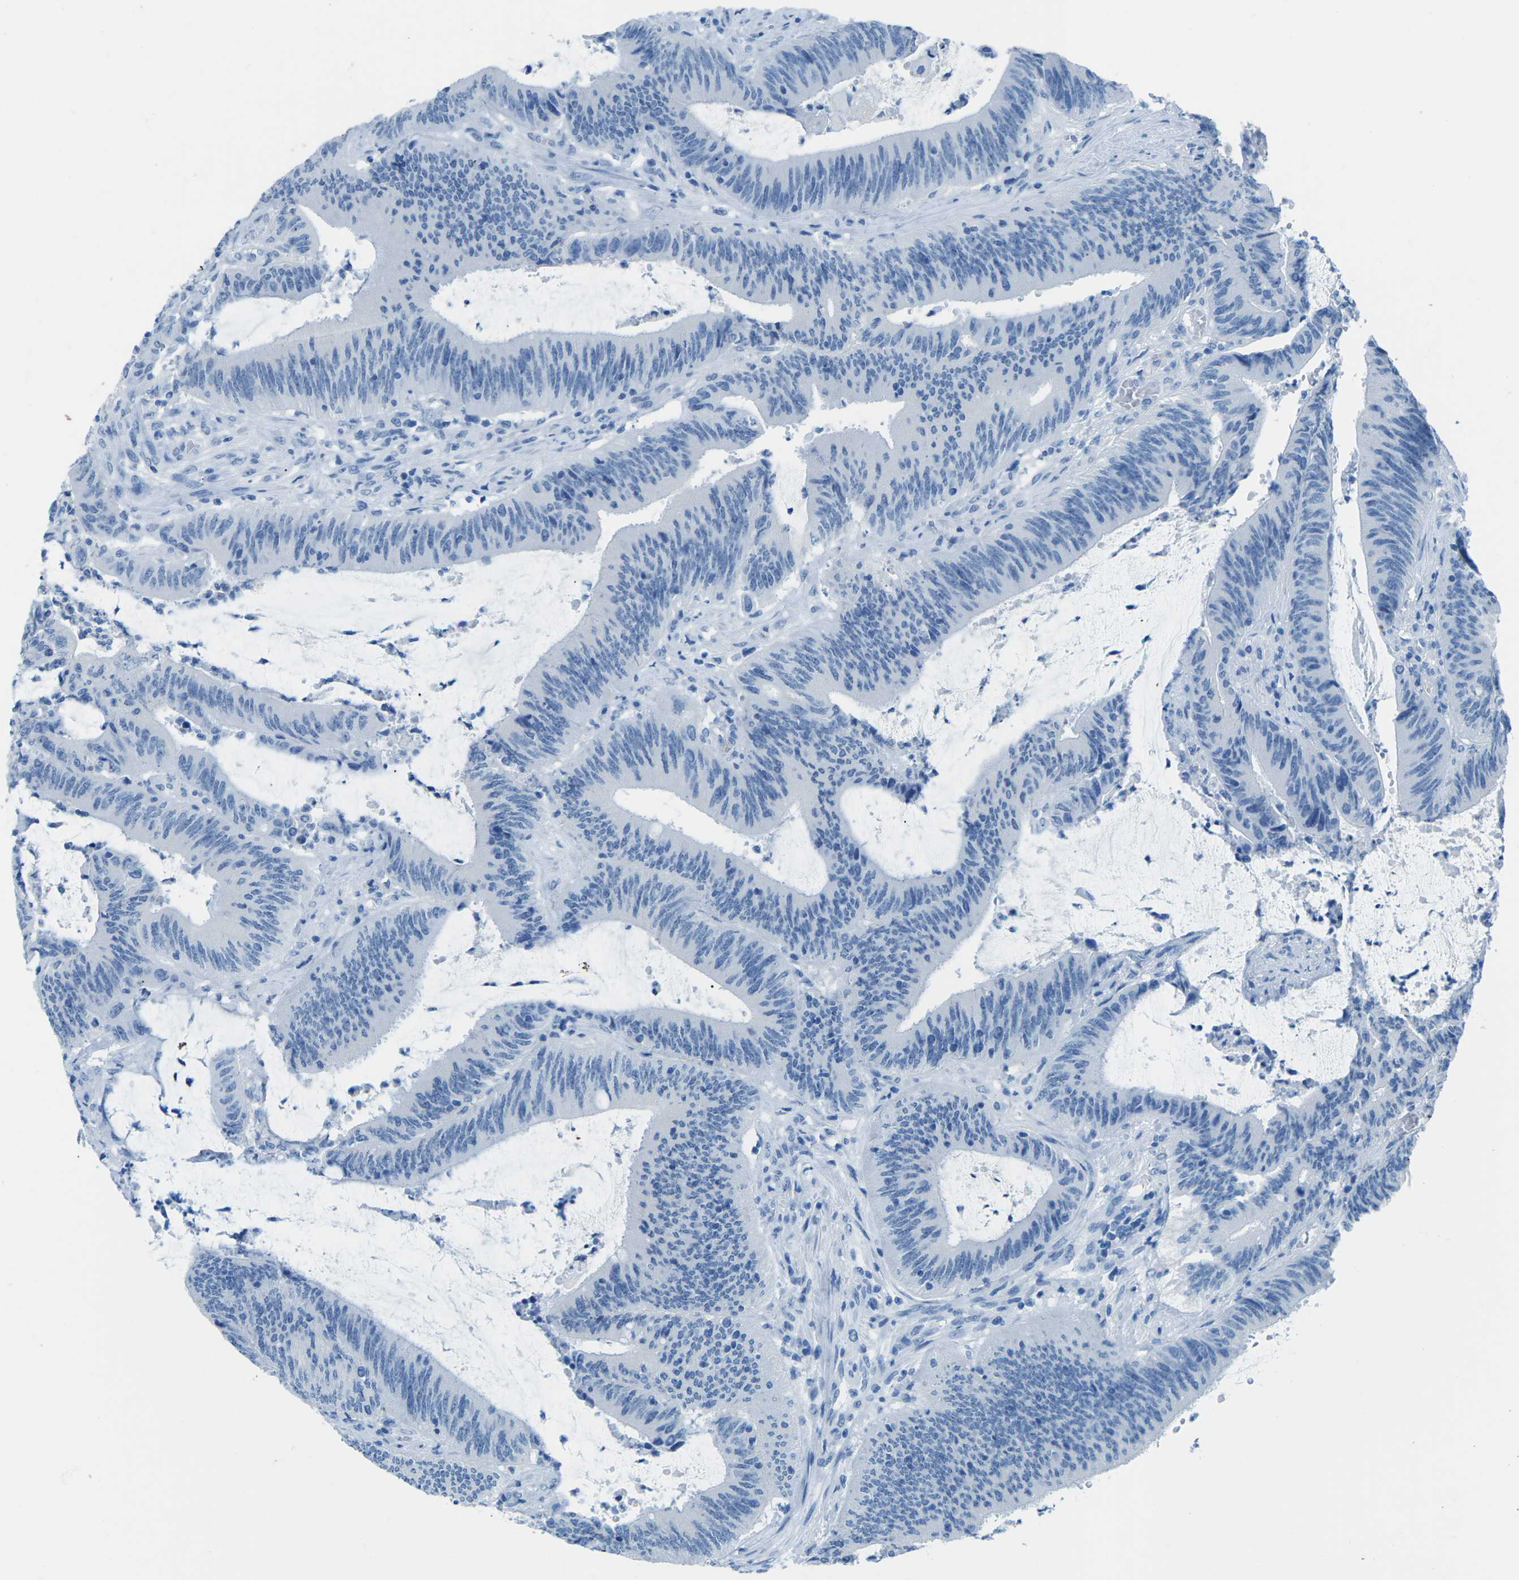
{"staining": {"intensity": "negative", "quantity": "none", "location": "none"}, "tissue": "colorectal cancer", "cell_type": "Tumor cells", "image_type": "cancer", "snomed": [{"axis": "morphology", "description": "Normal tissue, NOS"}, {"axis": "morphology", "description": "Adenocarcinoma, NOS"}, {"axis": "topography", "description": "Rectum"}], "caption": "IHC of human adenocarcinoma (colorectal) reveals no staining in tumor cells.", "gene": "MYH8", "patient": {"sex": "female", "age": 66}}